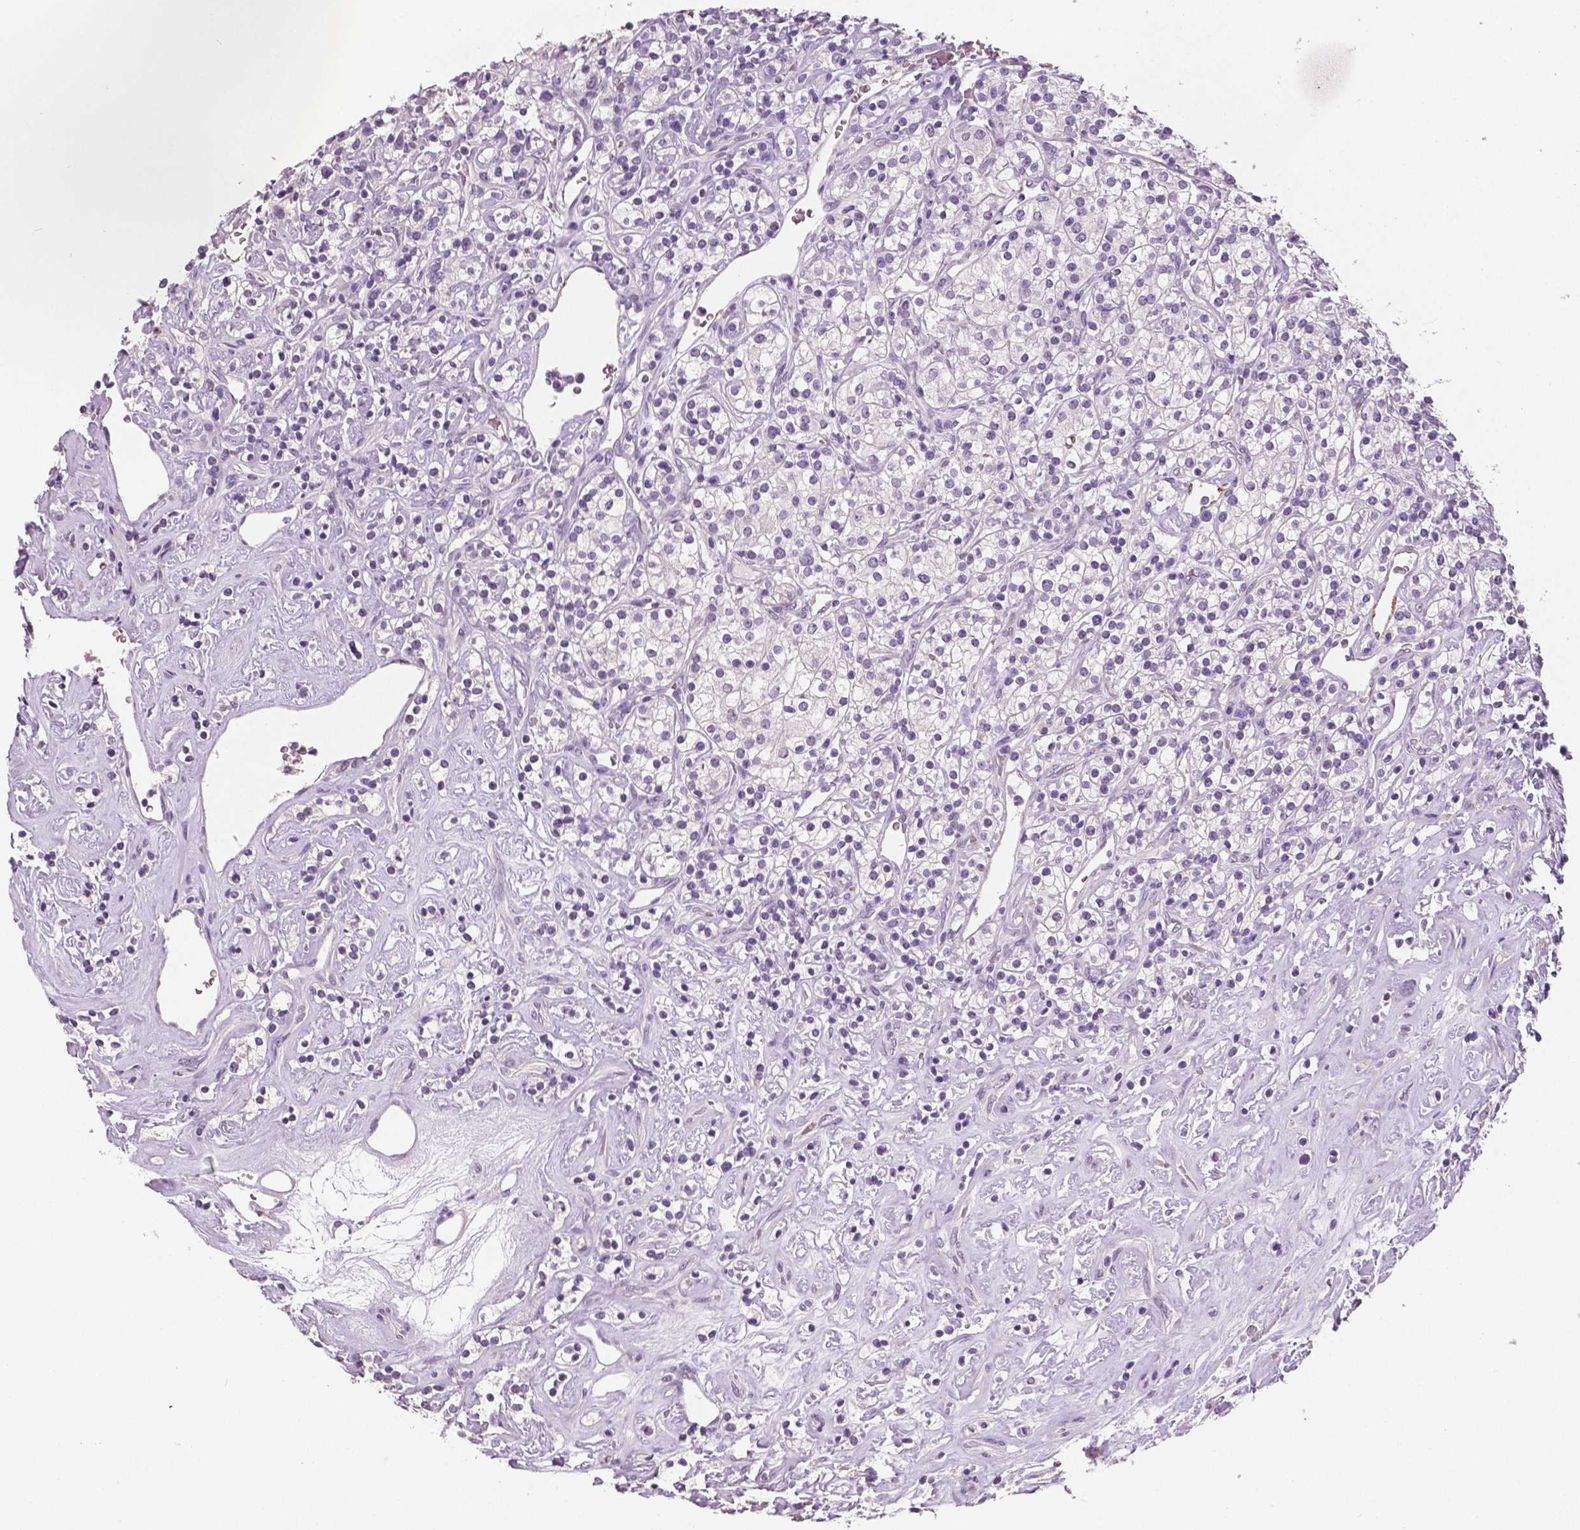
{"staining": {"intensity": "negative", "quantity": "none", "location": "none"}, "tissue": "renal cancer", "cell_type": "Tumor cells", "image_type": "cancer", "snomed": [{"axis": "morphology", "description": "Adenocarcinoma, NOS"}, {"axis": "topography", "description": "Kidney"}], "caption": "Renal cancer (adenocarcinoma) stained for a protein using immunohistochemistry (IHC) demonstrates no positivity tumor cells.", "gene": "TSPAN7", "patient": {"sex": "male", "age": 77}}